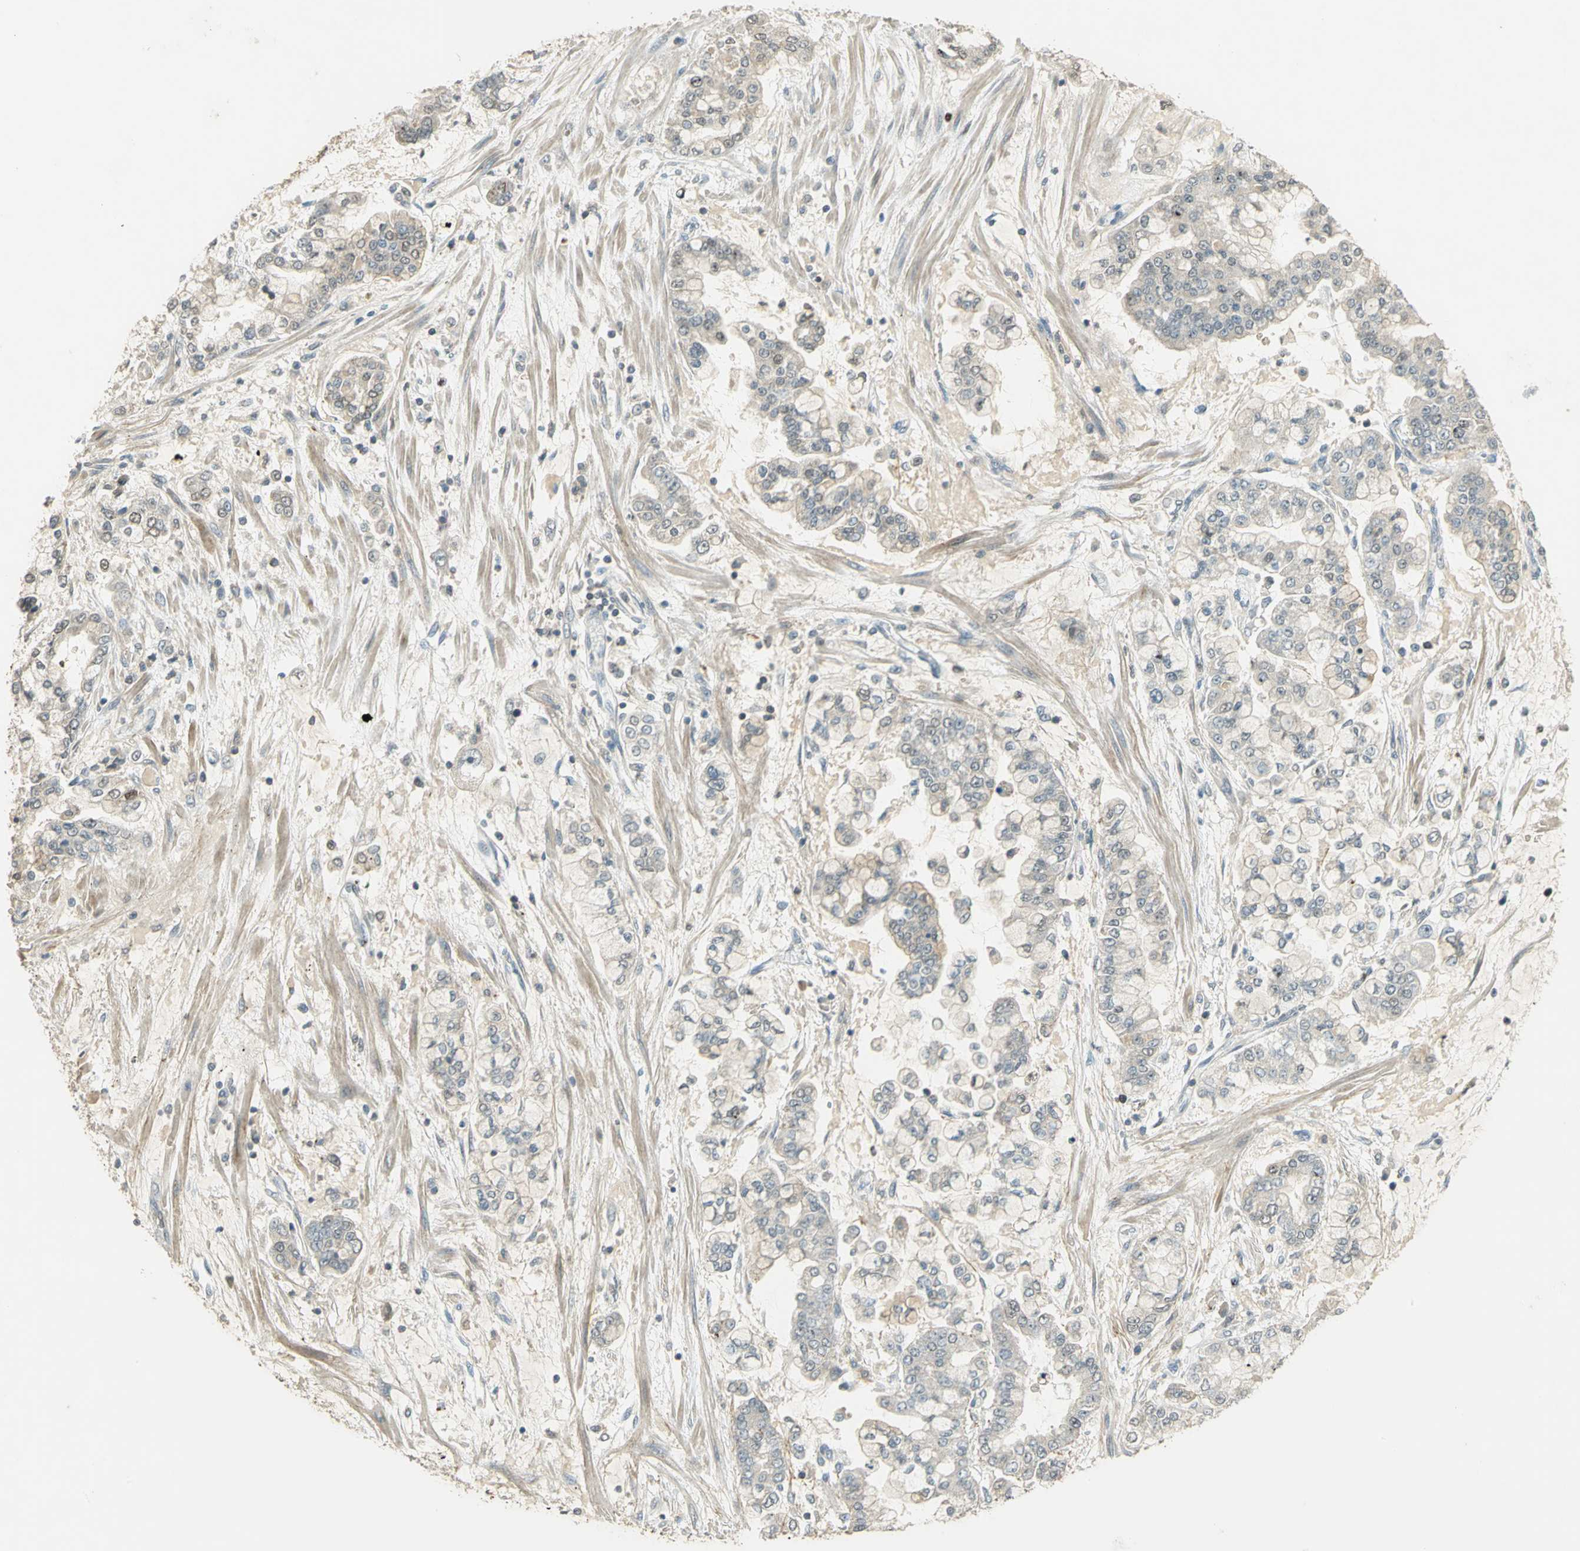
{"staining": {"intensity": "moderate", "quantity": "<25%", "location": "nuclear"}, "tissue": "stomach cancer", "cell_type": "Tumor cells", "image_type": "cancer", "snomed": [{"axis": "morphology", "description": "Normal tissue, NOS"}, {"axis": "morphology", "description": "Adenocarcinoma, NOS"}, {"axis": "topography", "description": "Stomach, upper"}, {"axis": "topography", "description": "Stomach"}], "caption": "Protein expression analysis of human stomach cancer (adenocarcinoma) reveals moderate nuclear expression in about <25% of tumor cells. Immunohistochemistry stains the protein in brown and the nuclei are stained blue.", "gene": "BIRC2", "patient": {"sex": "male", "age": 76}}